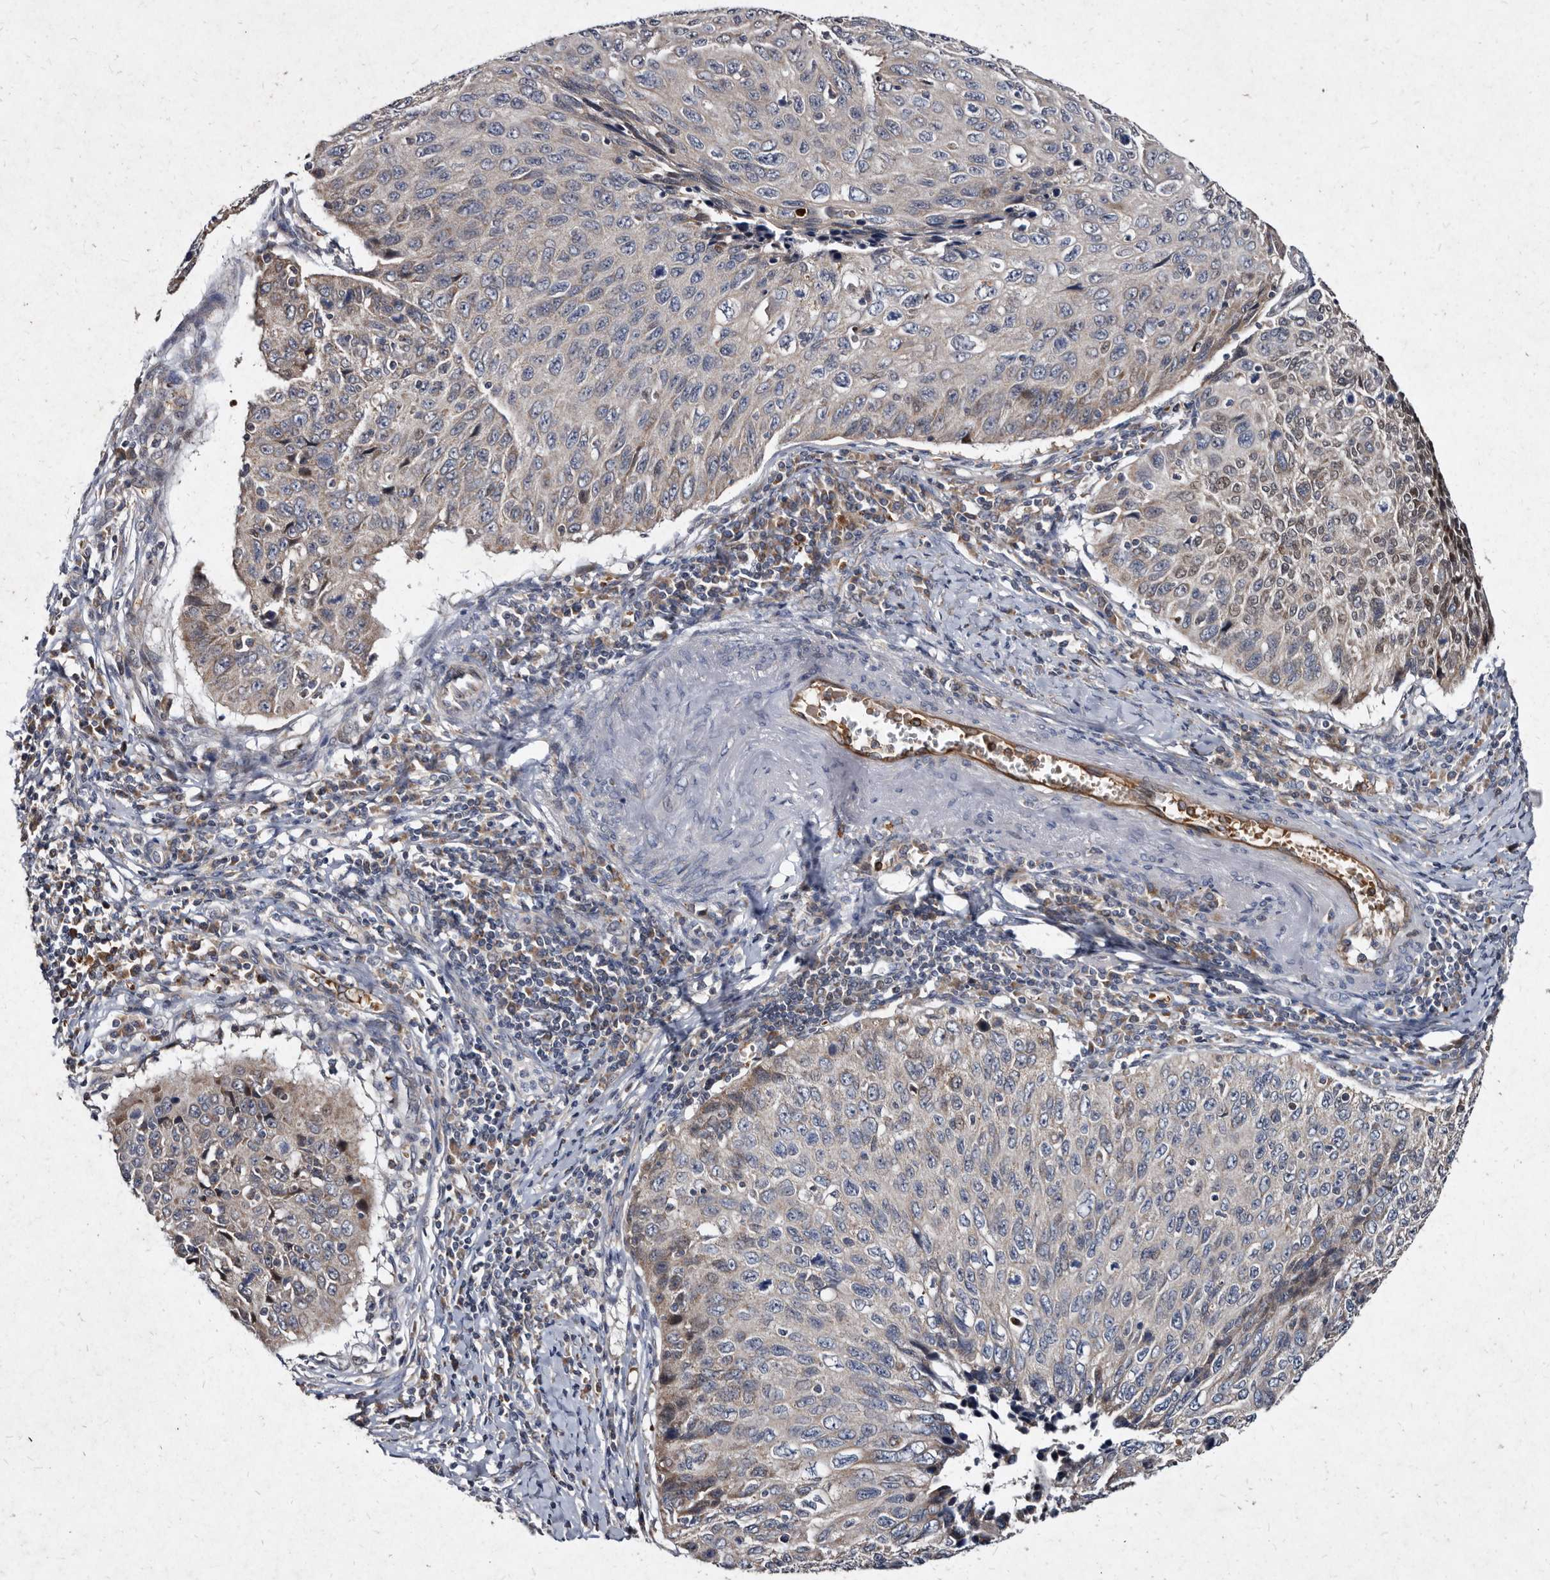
{"staining": {"intensity": "negative", "quantity": "none", "location": "none"}, "tissue": "cervical cancer", "cell_type": "Tumor cells", "image_type": "cancer", "snomed": [{"axis": "morphology", "description": "Squamous cell carcinoma, NOS"}, {"axis": "topography", "description": "Cervix"}], "caption": "IHC photomicrograph of neoplastic tissue: human cervical cancer stained with DAB (3,3'-diaminobenzidine) shows no significant protein staining in tumor cells.", "gene": "YPEL3", "patient": {"sex": "female", "age": 53}}